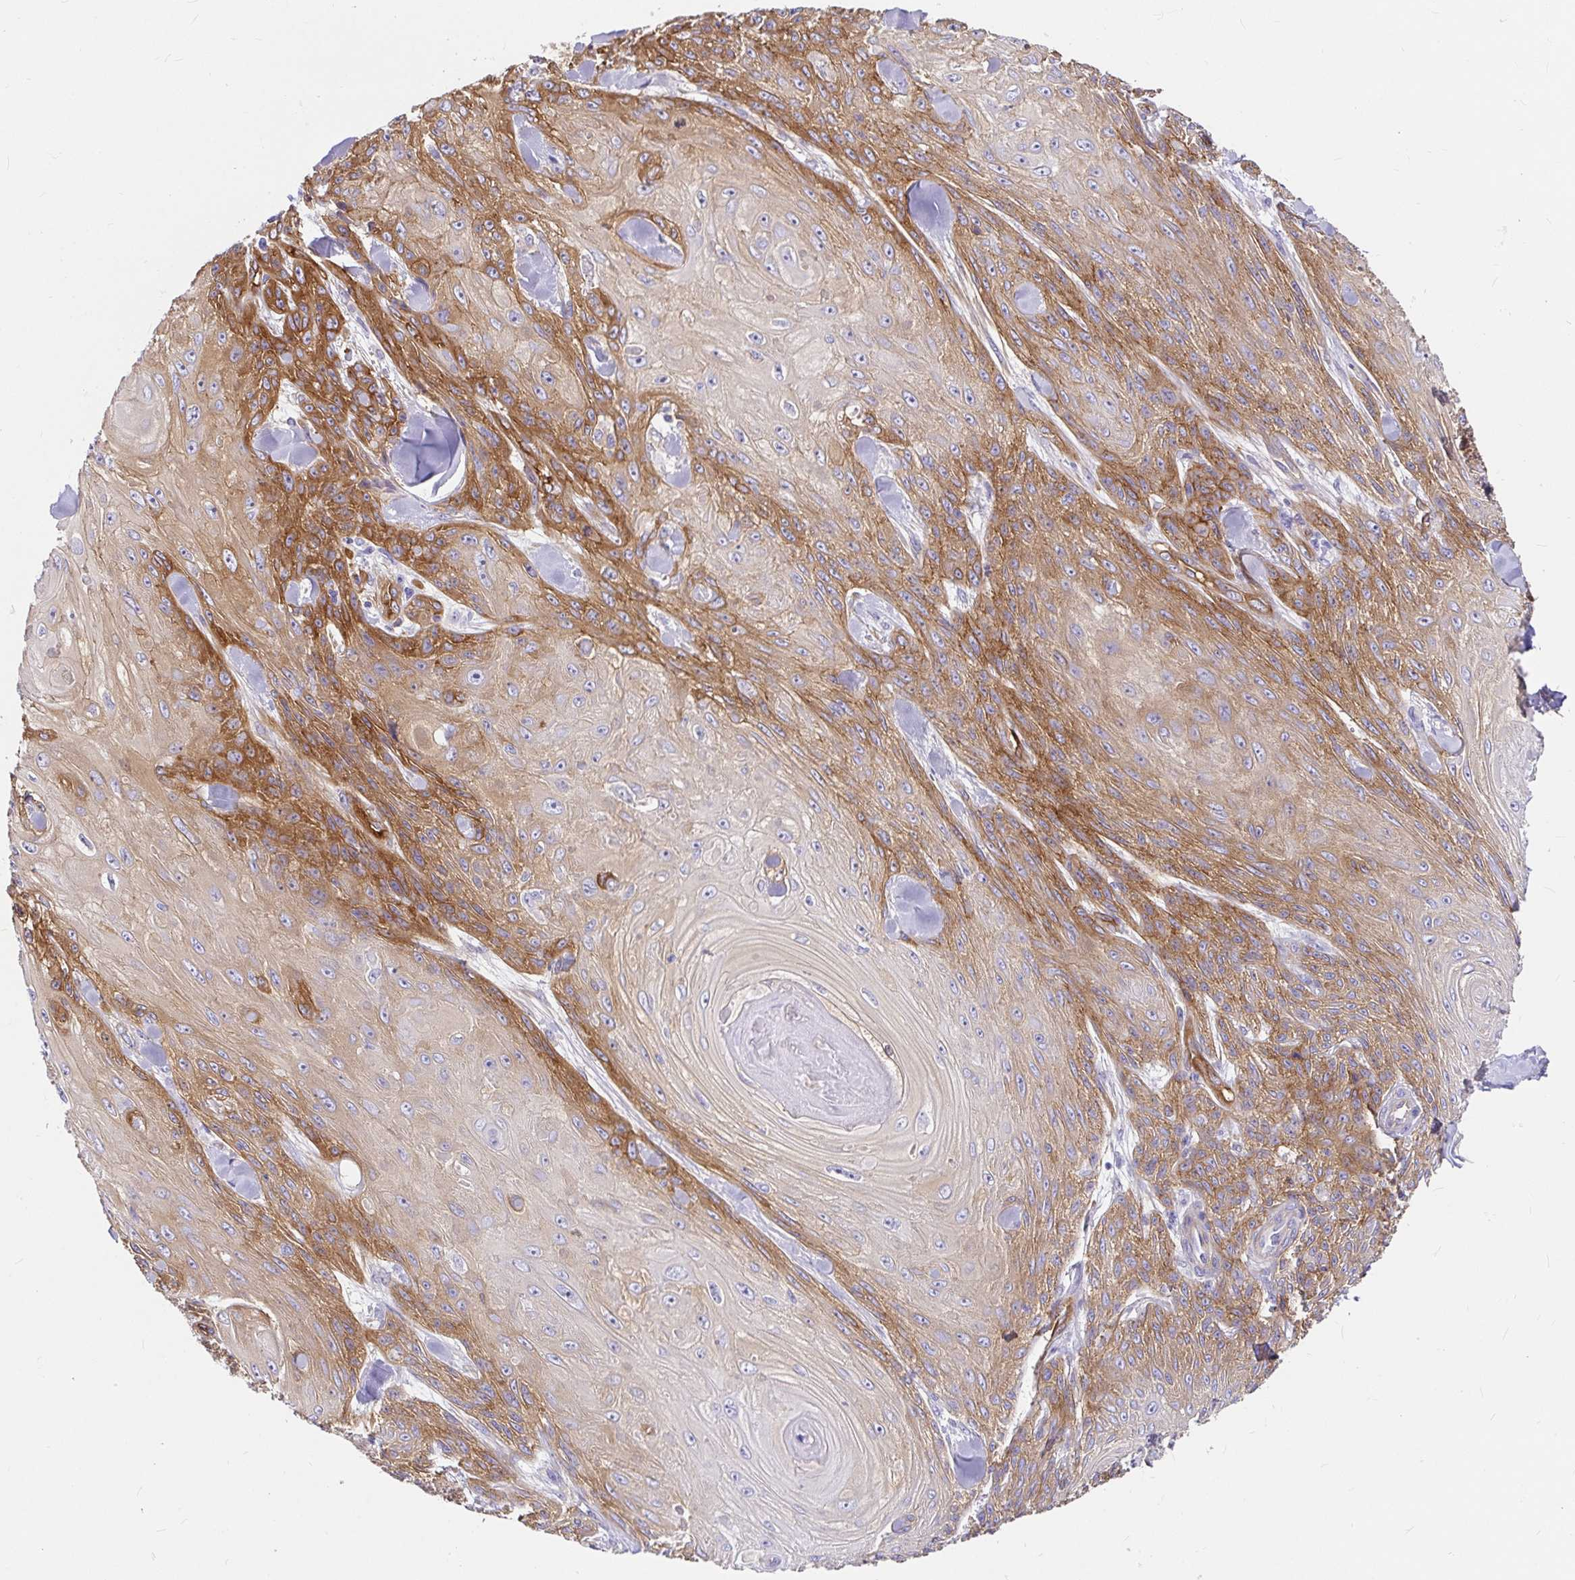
{"staining": {"intensity": "strong", "quantity": ">75%", "location": "cytoplasmic/membranous"}, "tissue": "skin cancer", "cell_type": "Tumor cells", "image_type": "cancer", "snomed": [{"axis": "morphology", "description": "Squamous cell carcinoma, NOS"}, {"axis": "topography", "description": "Skin"}], "caption": "Immunohistochemical staining of skin squamous cell carcinoma demonstrates strong cytoplasmic/membranous protein staining in about >75% of tumor cells.", "gene": "MYO1B", "patient": {"sex": "male", "age": 88}}